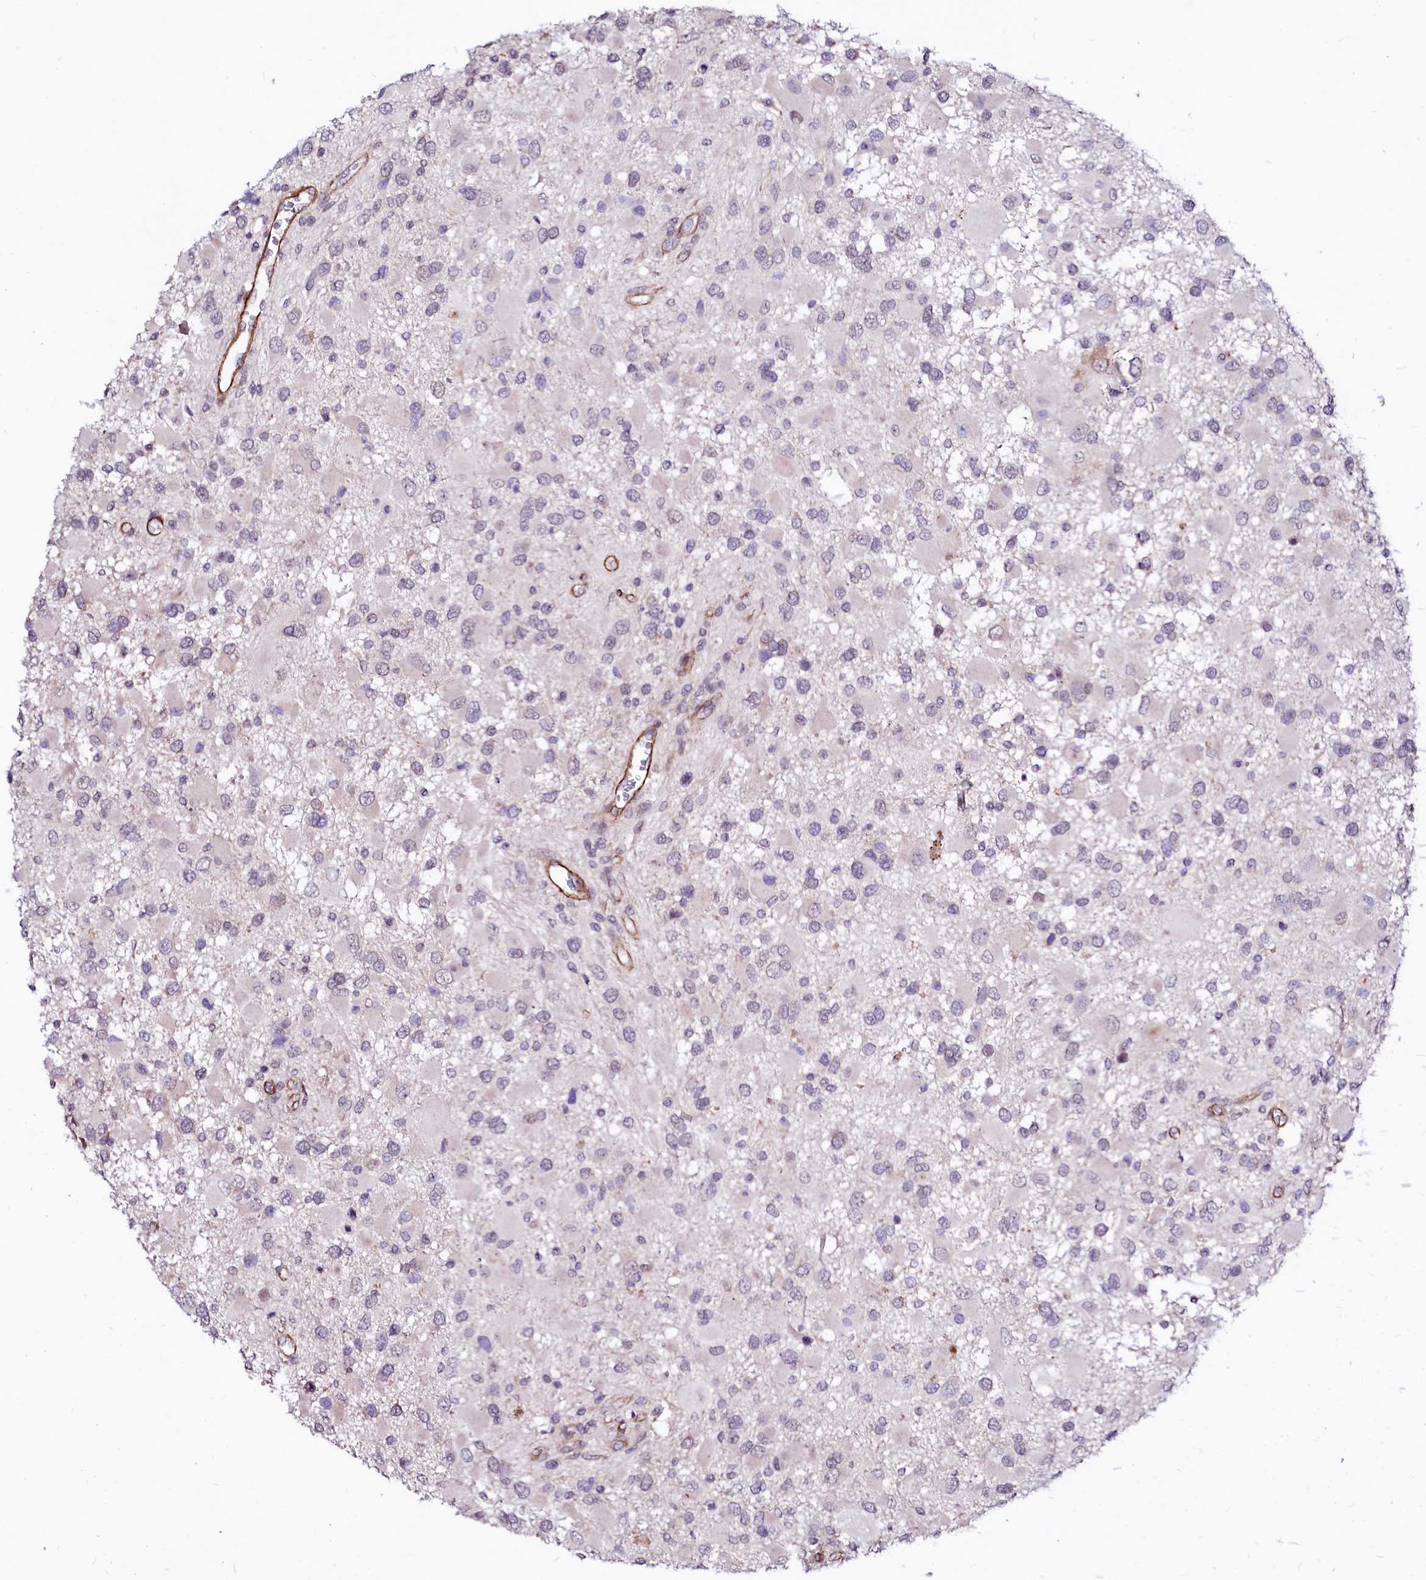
{"staining": {"intensity": "negative", "quantity": "none", "location": "none"}, "tissue": "glioma", "cell_type": "Tumor cells", "image_type": "cancer", "snomed": [{"axis": "morphology", "description": "Glioma, malignant, High grade"}, {"axis": "topography", "description": "Brain"}], "caption": "This is a image of immunohistochemistry staining of malignant high-grade glioma, which shows no staining in tumor cells. Nuclei are stained in blue.", "gene": "GPR176", "patient": {"sex": "male", "age": 53}}